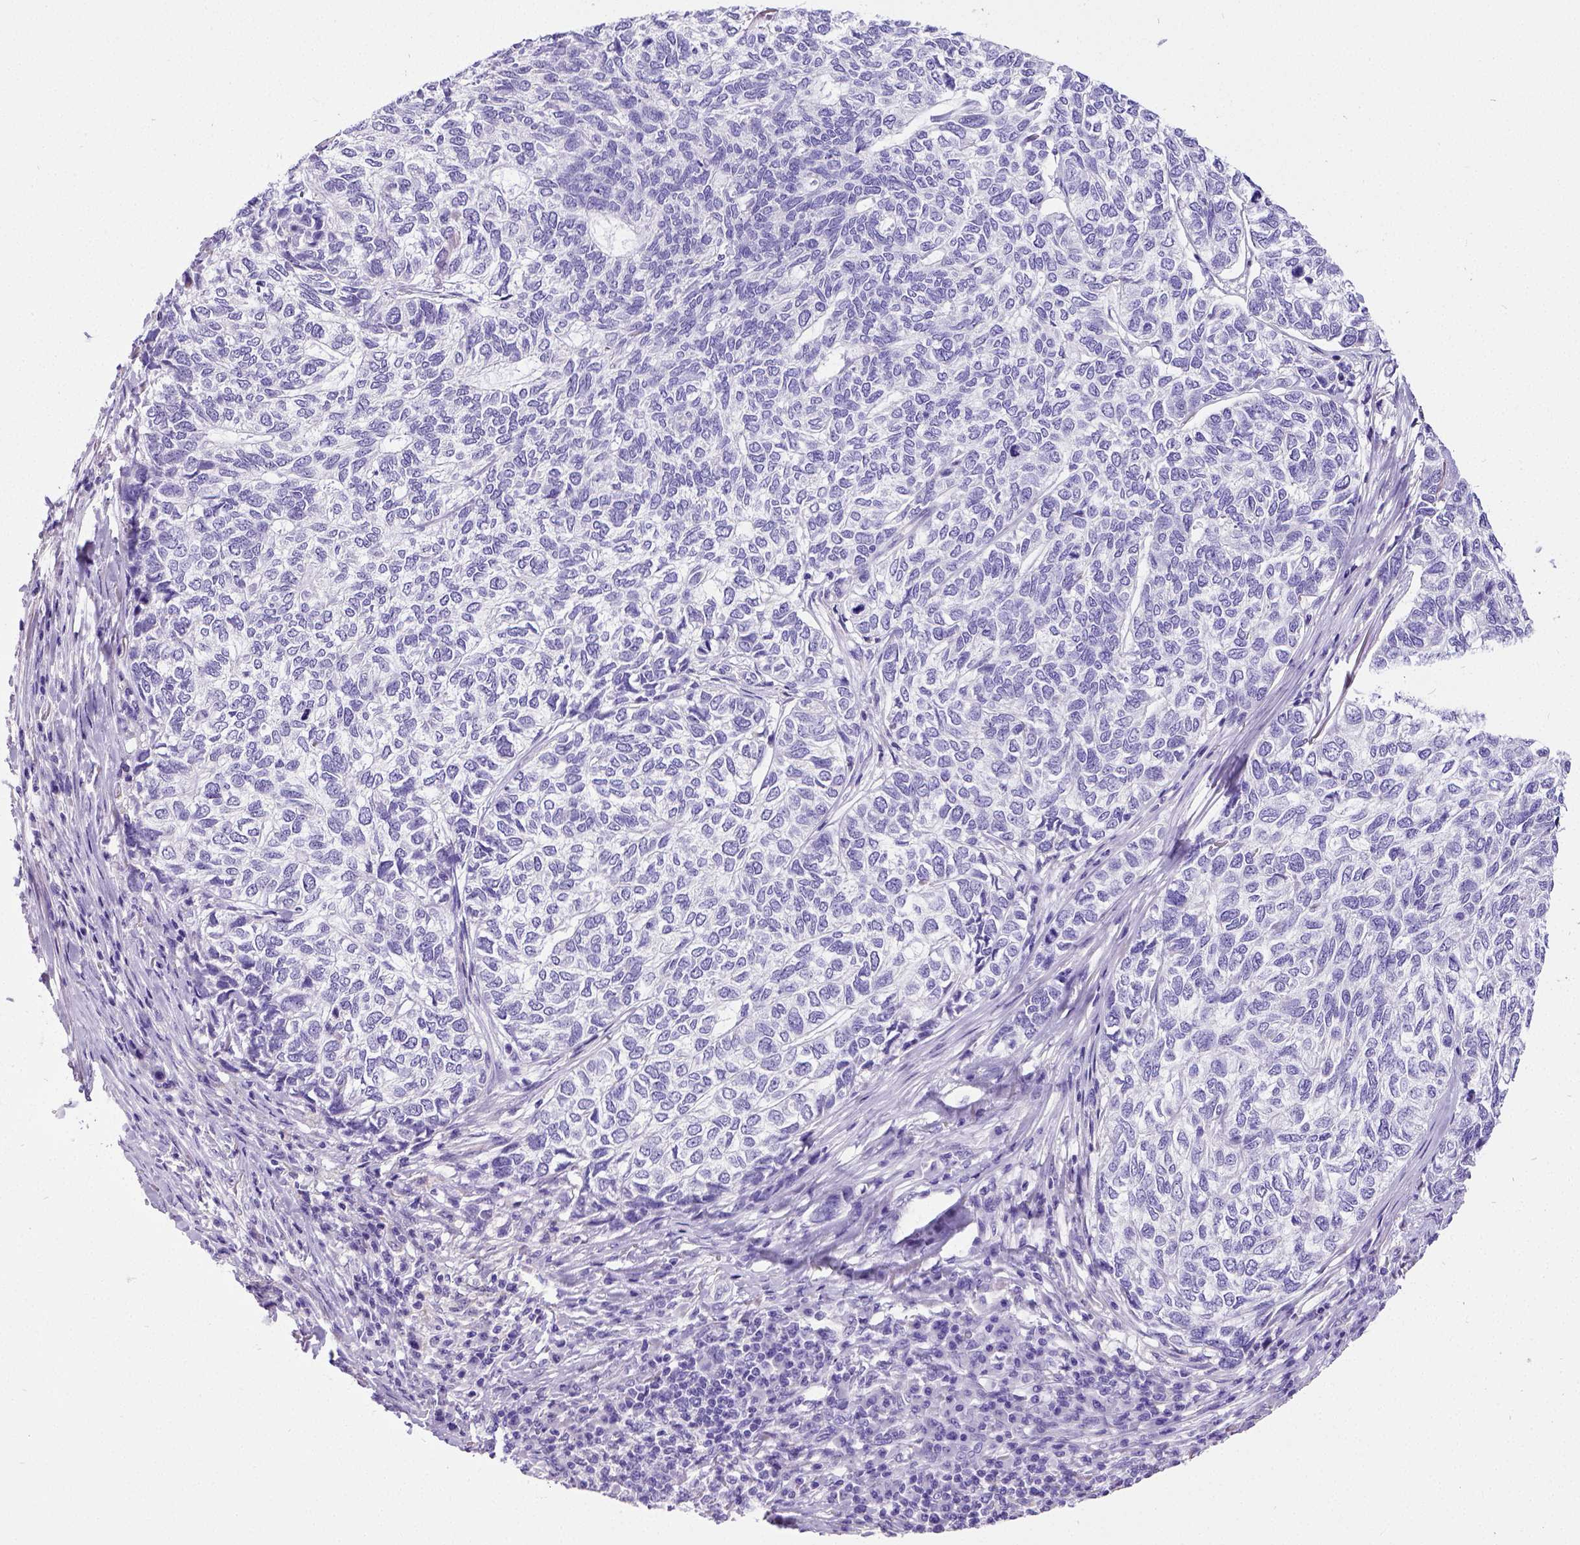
{"staining": {"intensity": "negative", "quantity": "none", "location": "none"}, "tissue": "skin cancer", "cell_type": "Tumor cells", "image_type": "cancer", "snomed": [{"axis": "morphology", "description": "Basal cell carcinoma"}, {"axis": "topography", "description": "Skin"}], "caption": "Immunohistochemistry of skin cancer shows no expression in tumor cells.", "gene": "SATB2", "patient": {"sex": "female", "age": 65}}